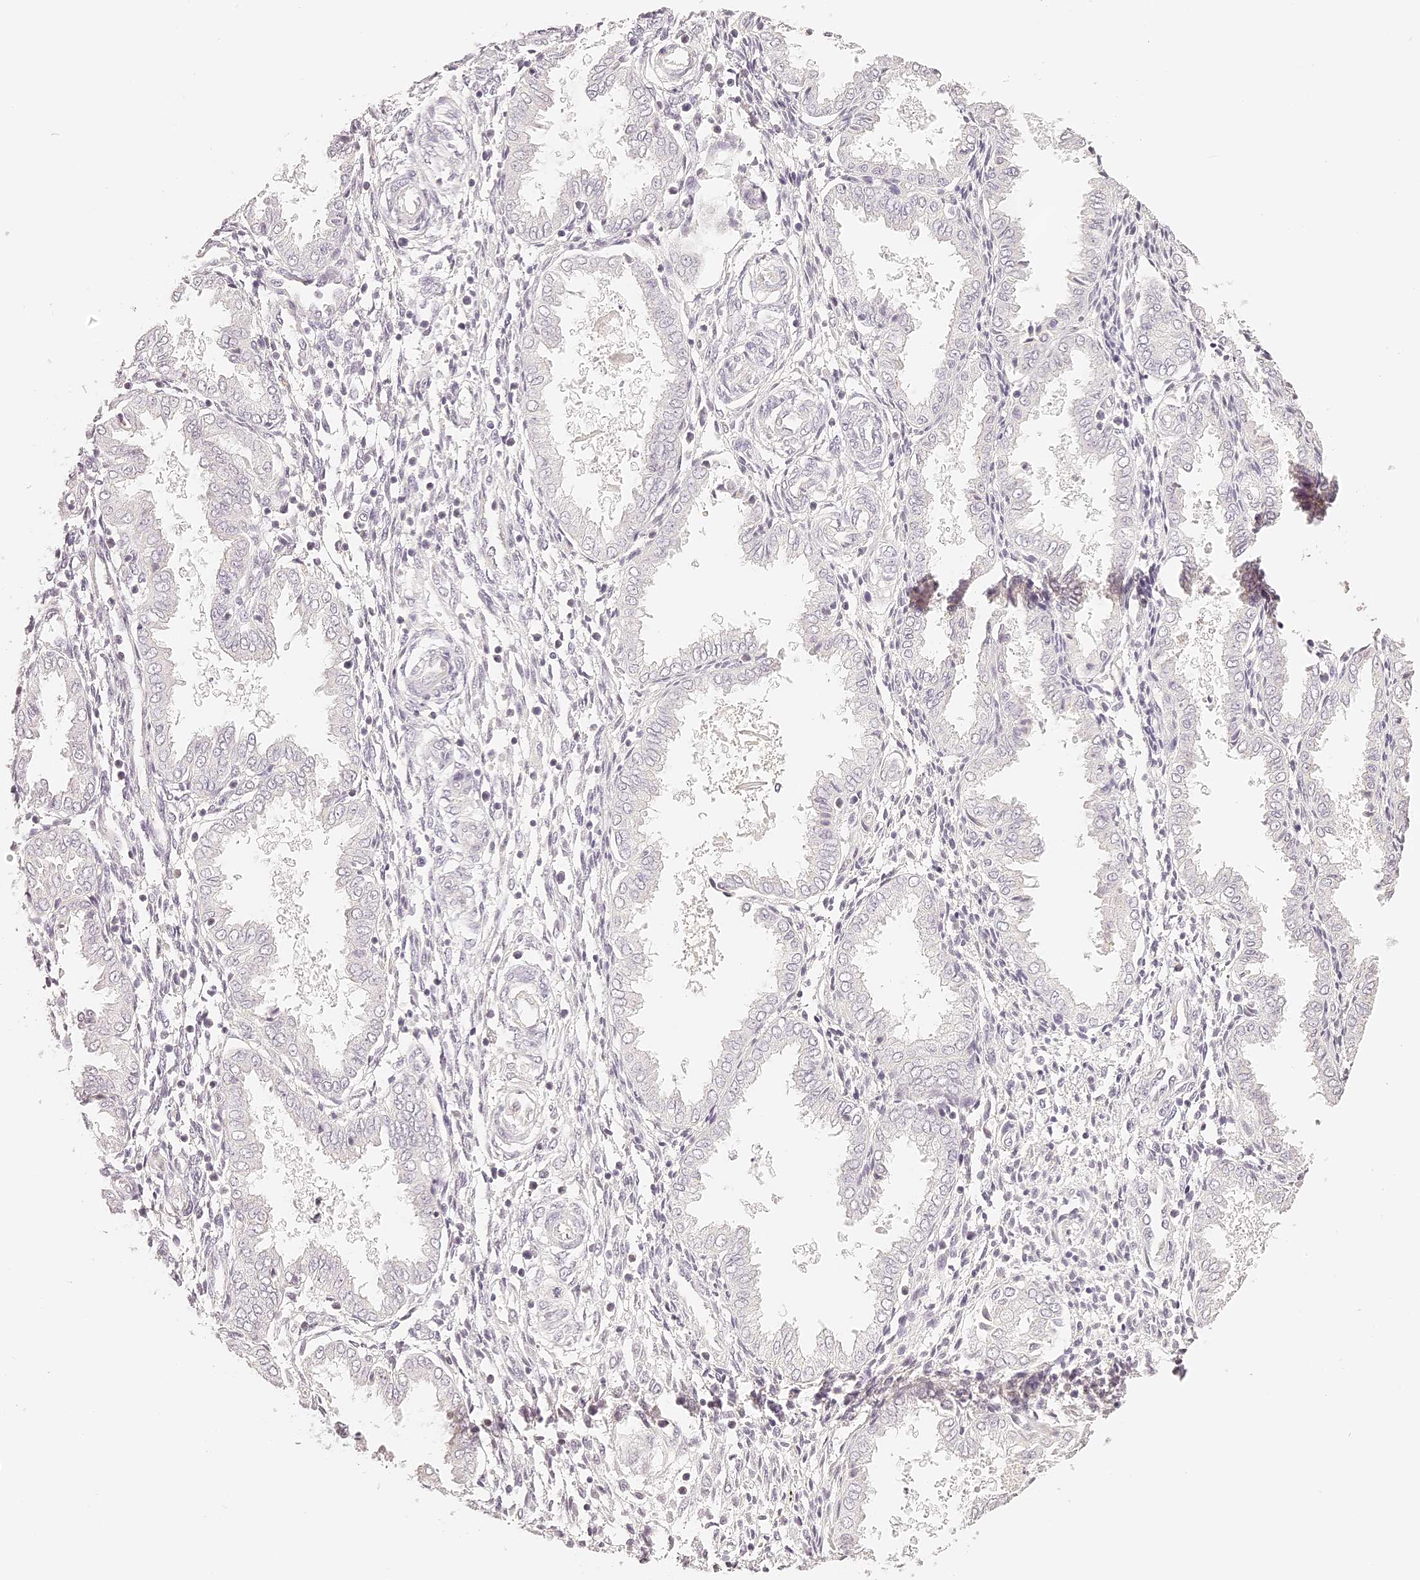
{"staining": {"intensity": "negative", "quantity": "none", "location": "none"}, "tissue": "endometrium", "cell_type": "Cells in endometrial stroma", "image_type": "normal", "snomed": [{"axis": "morphology", "description": "Normal tissue, NOS"}, {"axis": "topography", "description": "Endometrium"}], "caption": "This is an immunohistochemistry (IHC) image of normal human endometrium. There is no expression in cells in endometrial stroma.", "gene": "TRIM45", "patient": {"sex": "female", "age": 33}}